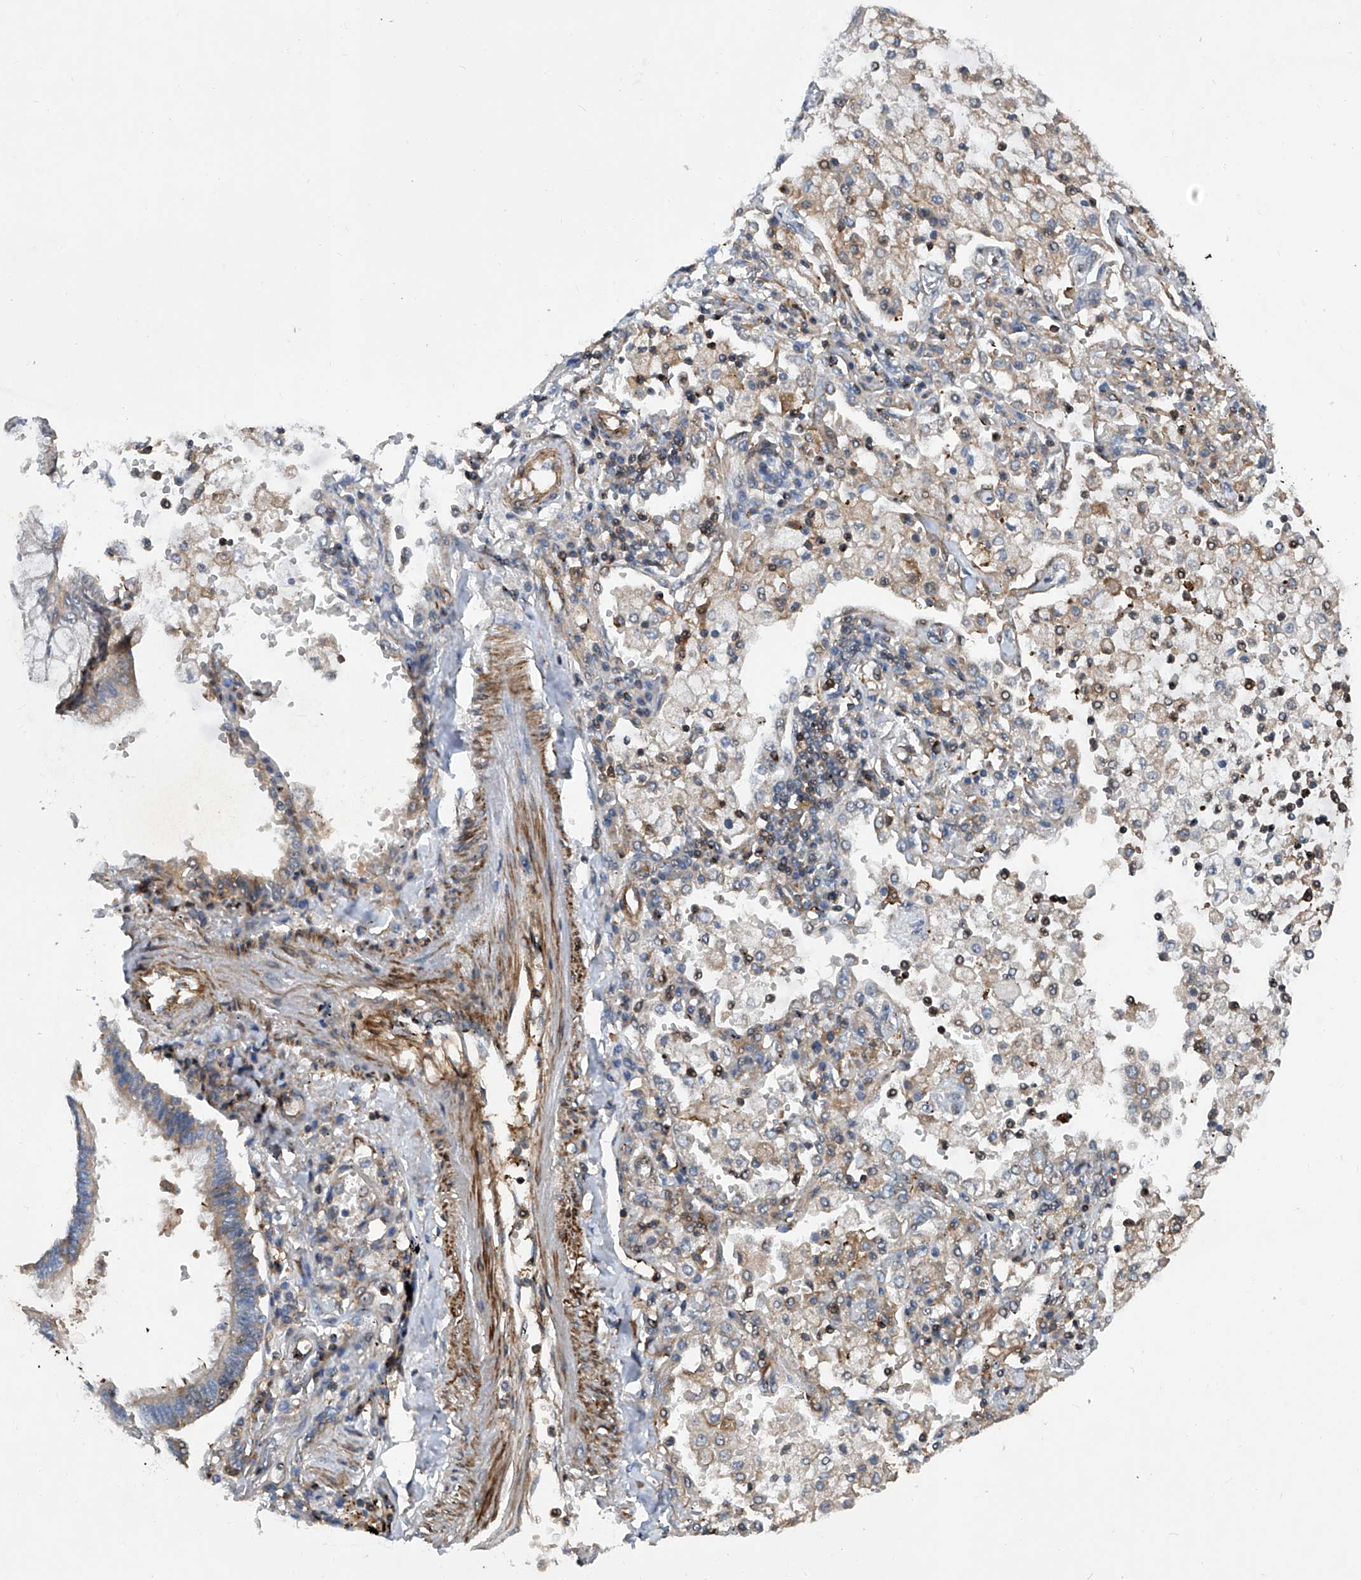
{"staining": {"intensity": "negative", "quantity": "none", "location": "none"}, "tissue": "lung cancer", "cell_type": "Tumor cells", "image_type": "cancer", "snomed": [{"axis": "morphology", "description": "Adenocarcinoma, NOS"}, {"axis": "topography", "description": "Lung"}], "caption": "Photomicrograph shows no protein positivity in tumor cells of adenocarcinoma (lung) tissue.", "gene": "NT5C3A", "patient": {"sex": "female", "age": 70}}